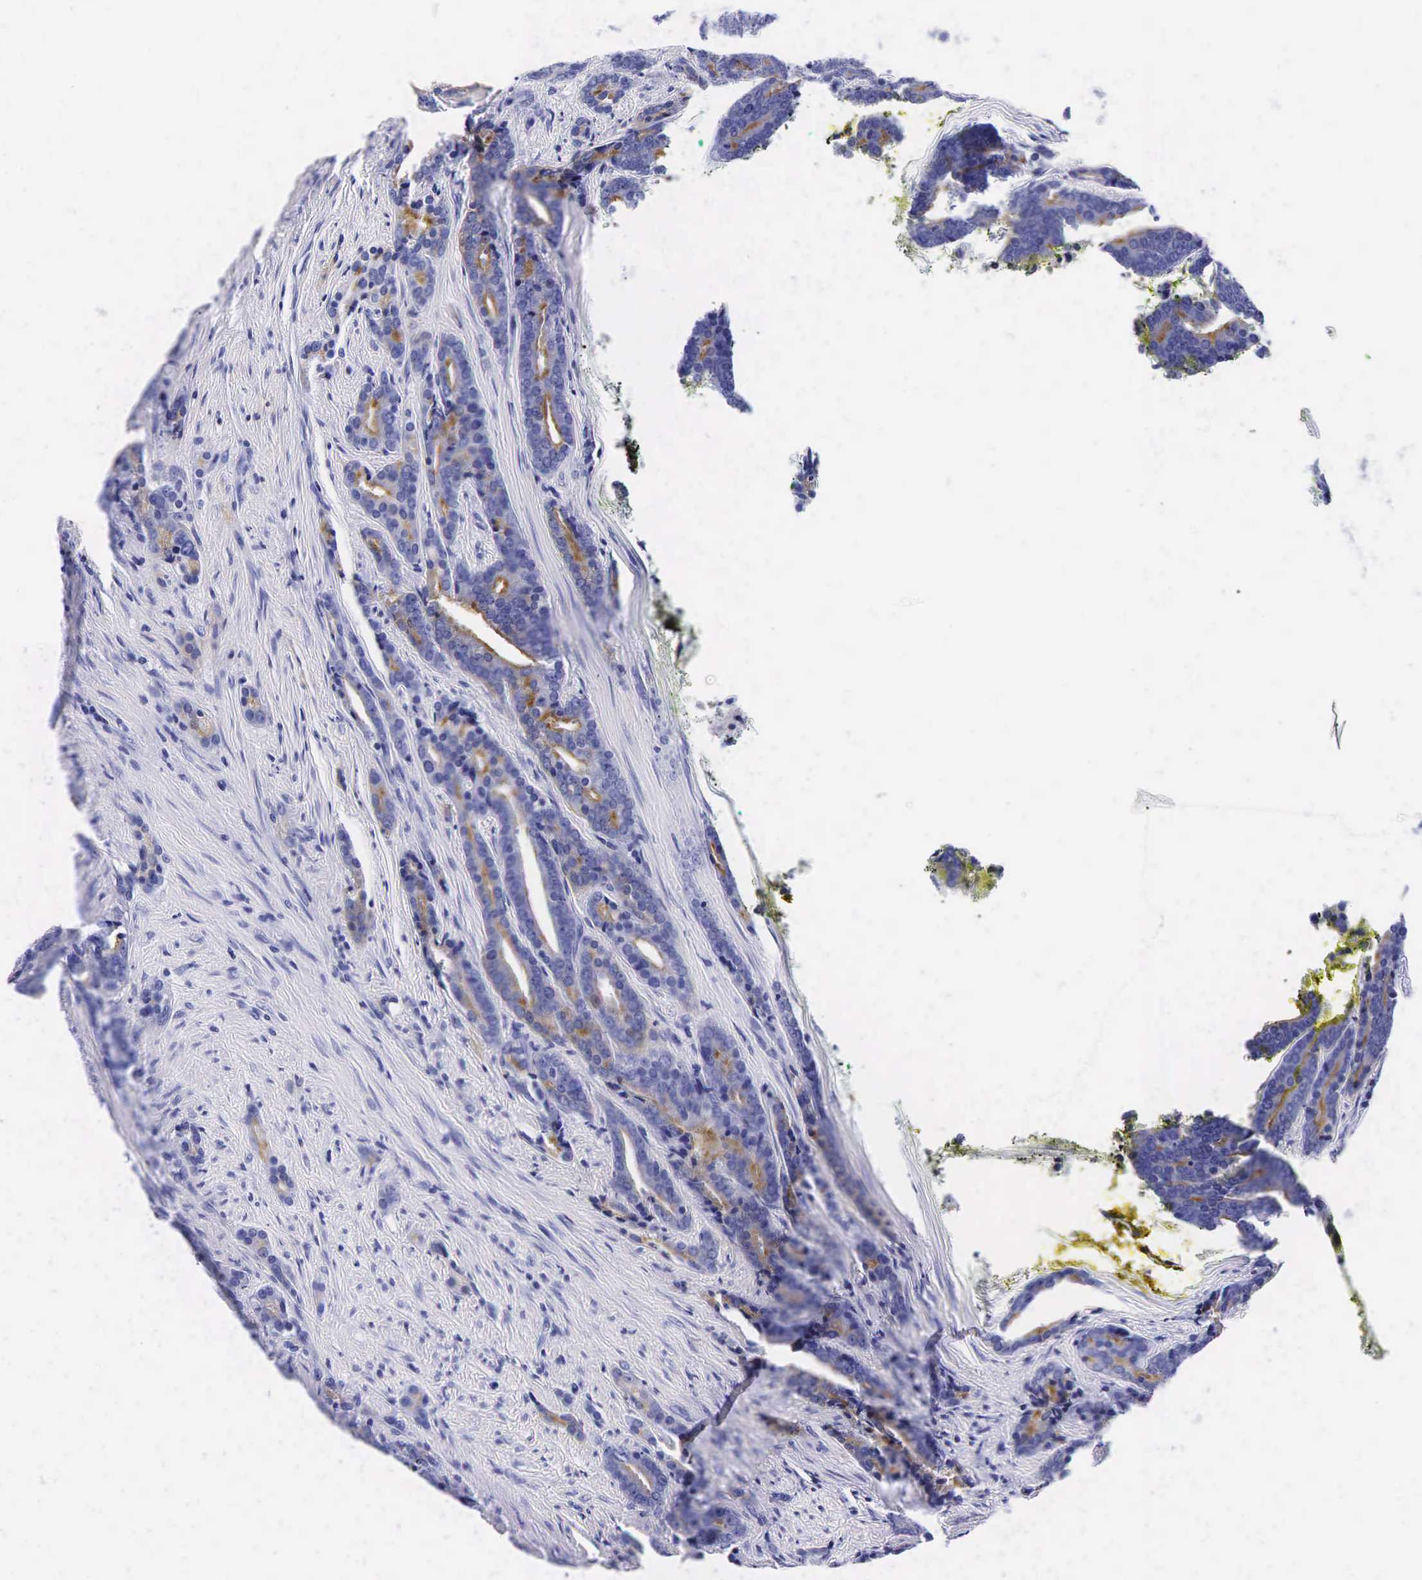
{"staining": {"intensity": "moderate", "quantity": "25%-75%", "location": "cytoplasmic/membranous"}, "tissue": "prostate cancer", "cell_type": "Tumor cells", "image_type": "cancer", "snomed": [{"axis": "morphology", "description": "Adenocarcinoma, Medium grade"}, {"axis": "topography", "description": "Prostate"}], "caption": "DAB immunohistochemical staining of human prostate cancer (medium-grade adenocarcinoma) reveals moderate cytoplasmic/membranous protein staining in about 25%-75% of tumor cells.", "gene": "KLK3", "patient": {"sex": "male", "age": 65}}